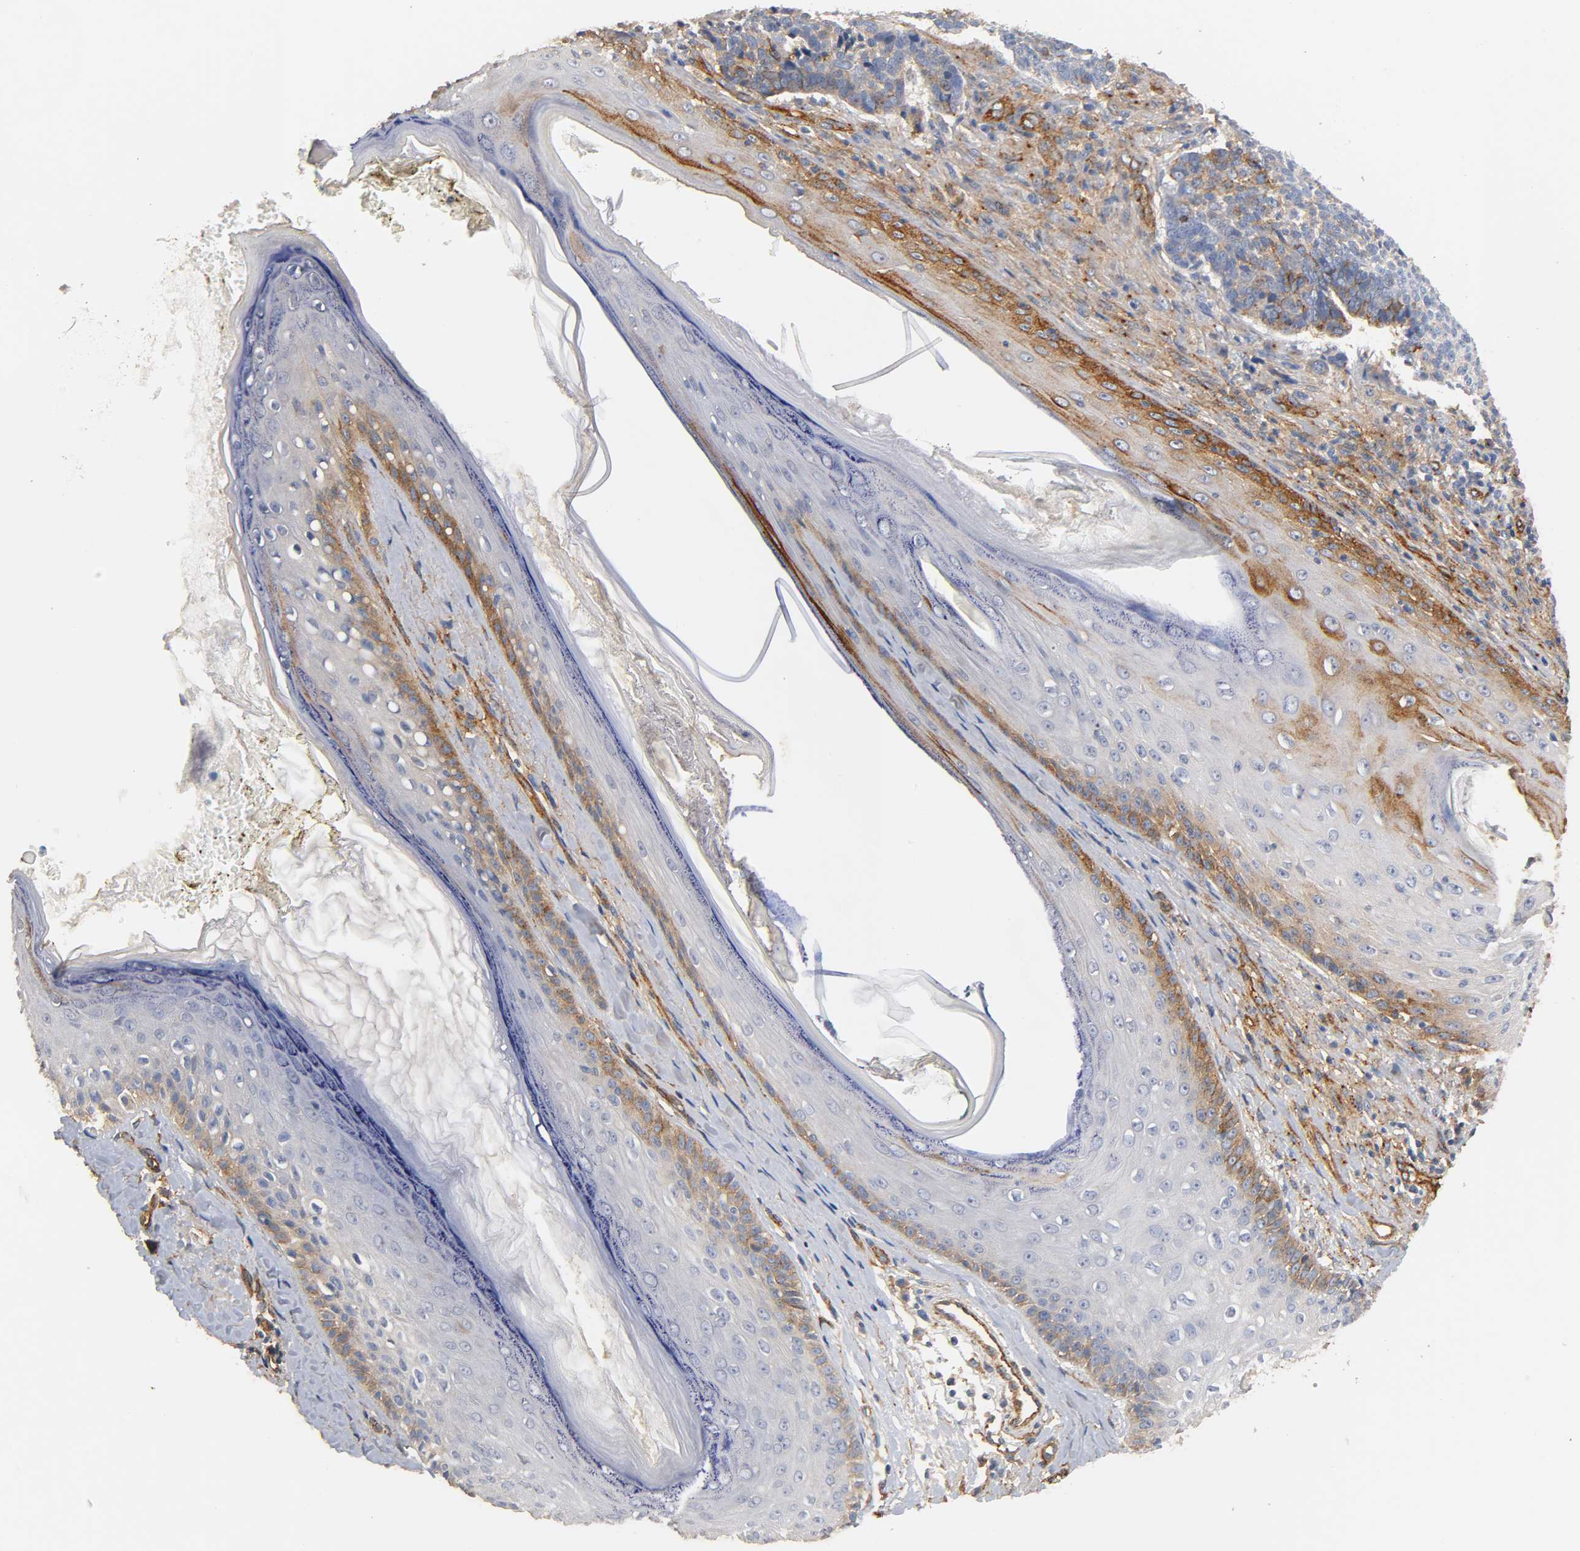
{"staining": {"intensity": "weak", "quantity": "25%-75%", "location": "cytoplasmic/membranous"}, "tissue": "skin cancer", "cell_type": "Tumor cells", "image_type": "cancer", "snomed": [{"axis": "morphology", "description": "Basal cell carcinoma"}, {"axis": "topography", "description": "Skin"}], "caption": "Skin cancer stained with a brown dye exhibits weak cytoplasmic/membranous positive staining in about 25%-75% of tumor cells.", "gene": "IFITM3", "patient": {"sex": "male", "age": 84}}